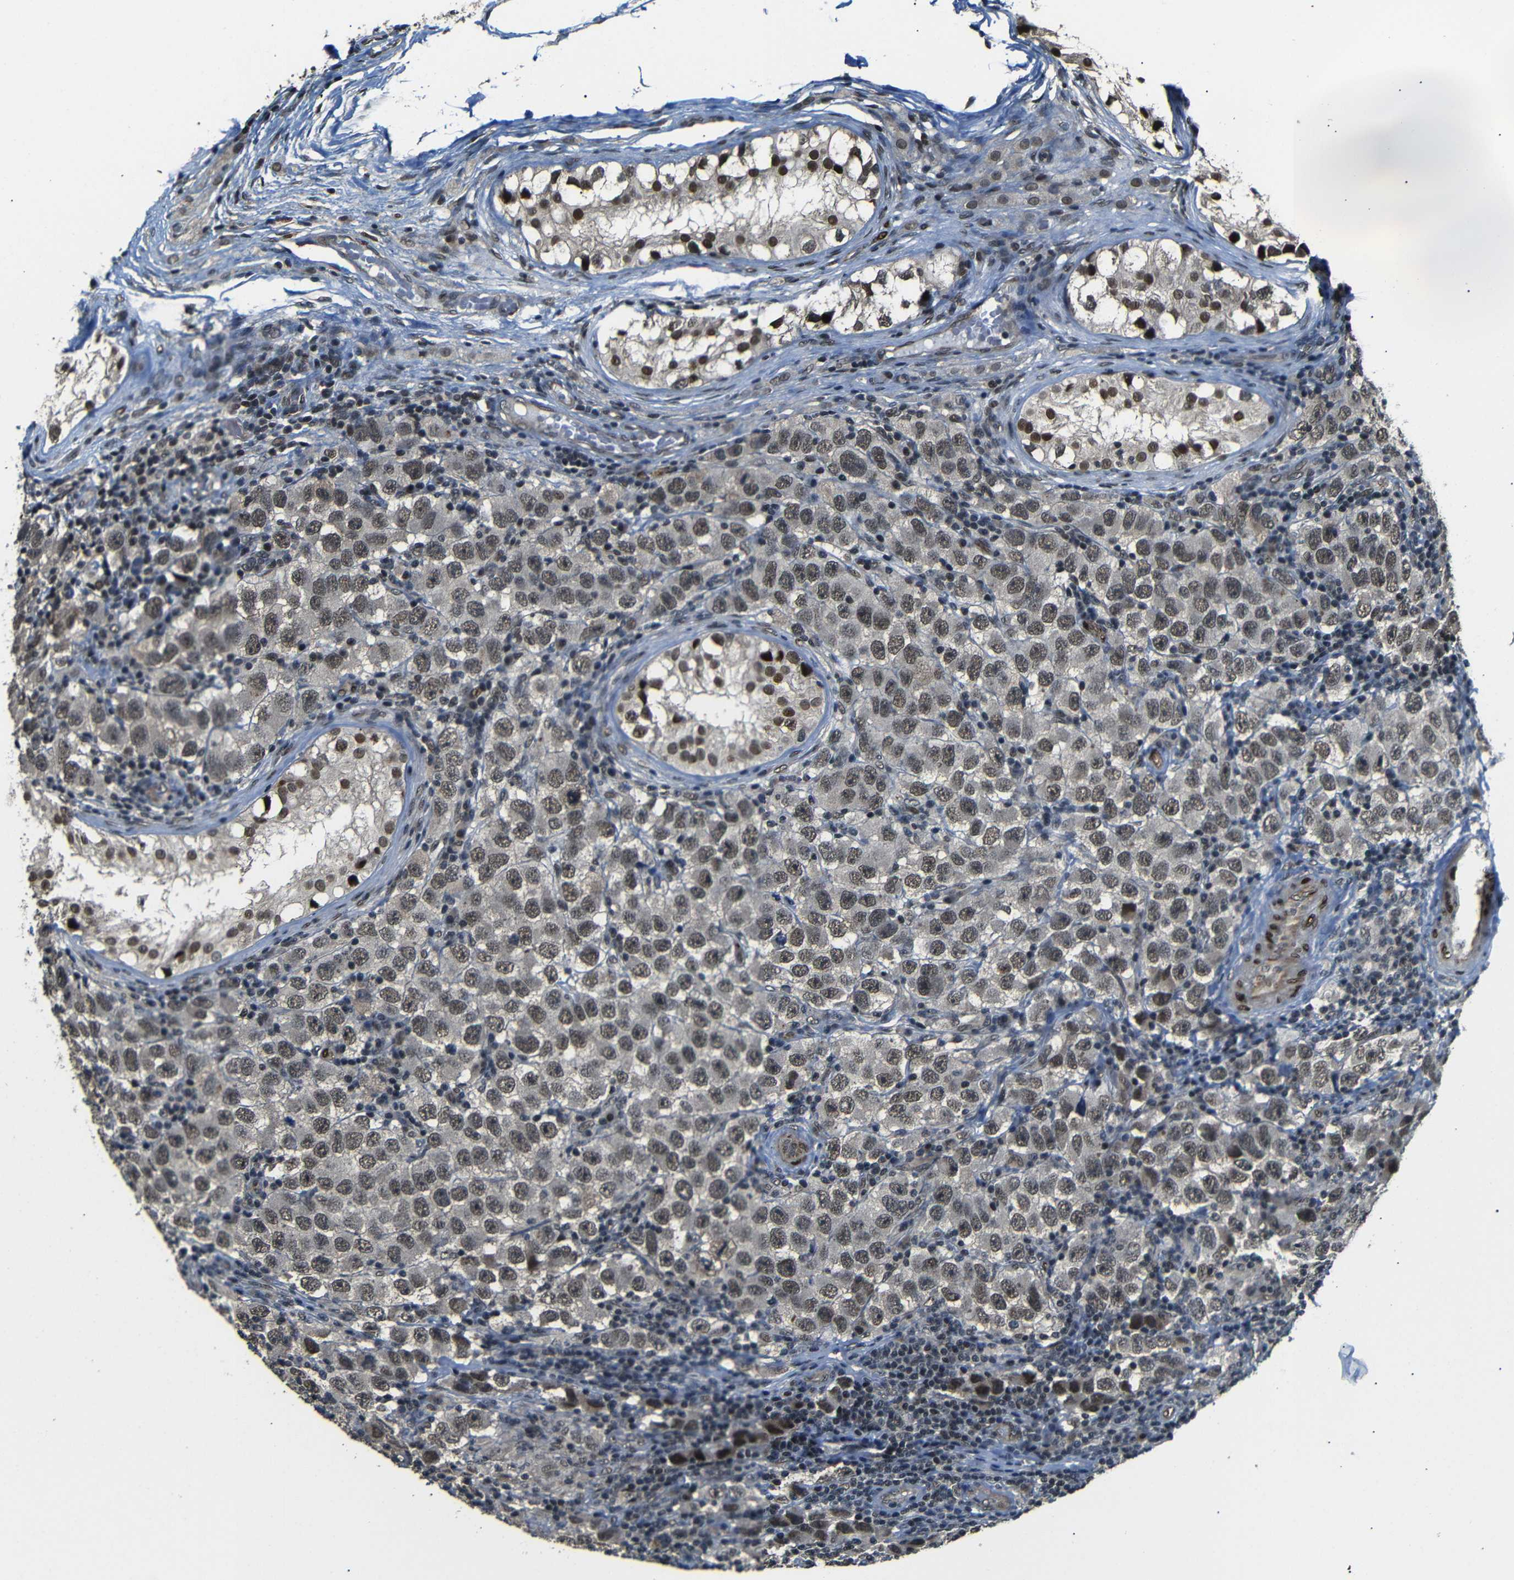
{"staining": {"intensity": "moderate", "quantity": ">75%", "location": "cytoplasmic/membranous,nuclear"}, "tissue": "testis cancer", "cell_type": "Tumor cells", "image_type": "cancer", "snomed": [{"axis": "morphology", "description": "Carcinoma, Embryonal, NOS"}, {"axis": "topography", "description": "Testis"}], "caption": "DAB immunohistochemical staining of human testis embryonal carcinoma exhibits moderate cytoplasmic/membranous and nuclear protein expression in about >75% of tumor cells.", "gene": "TBX2", "patient": {"sex": "male", "age": 21}}